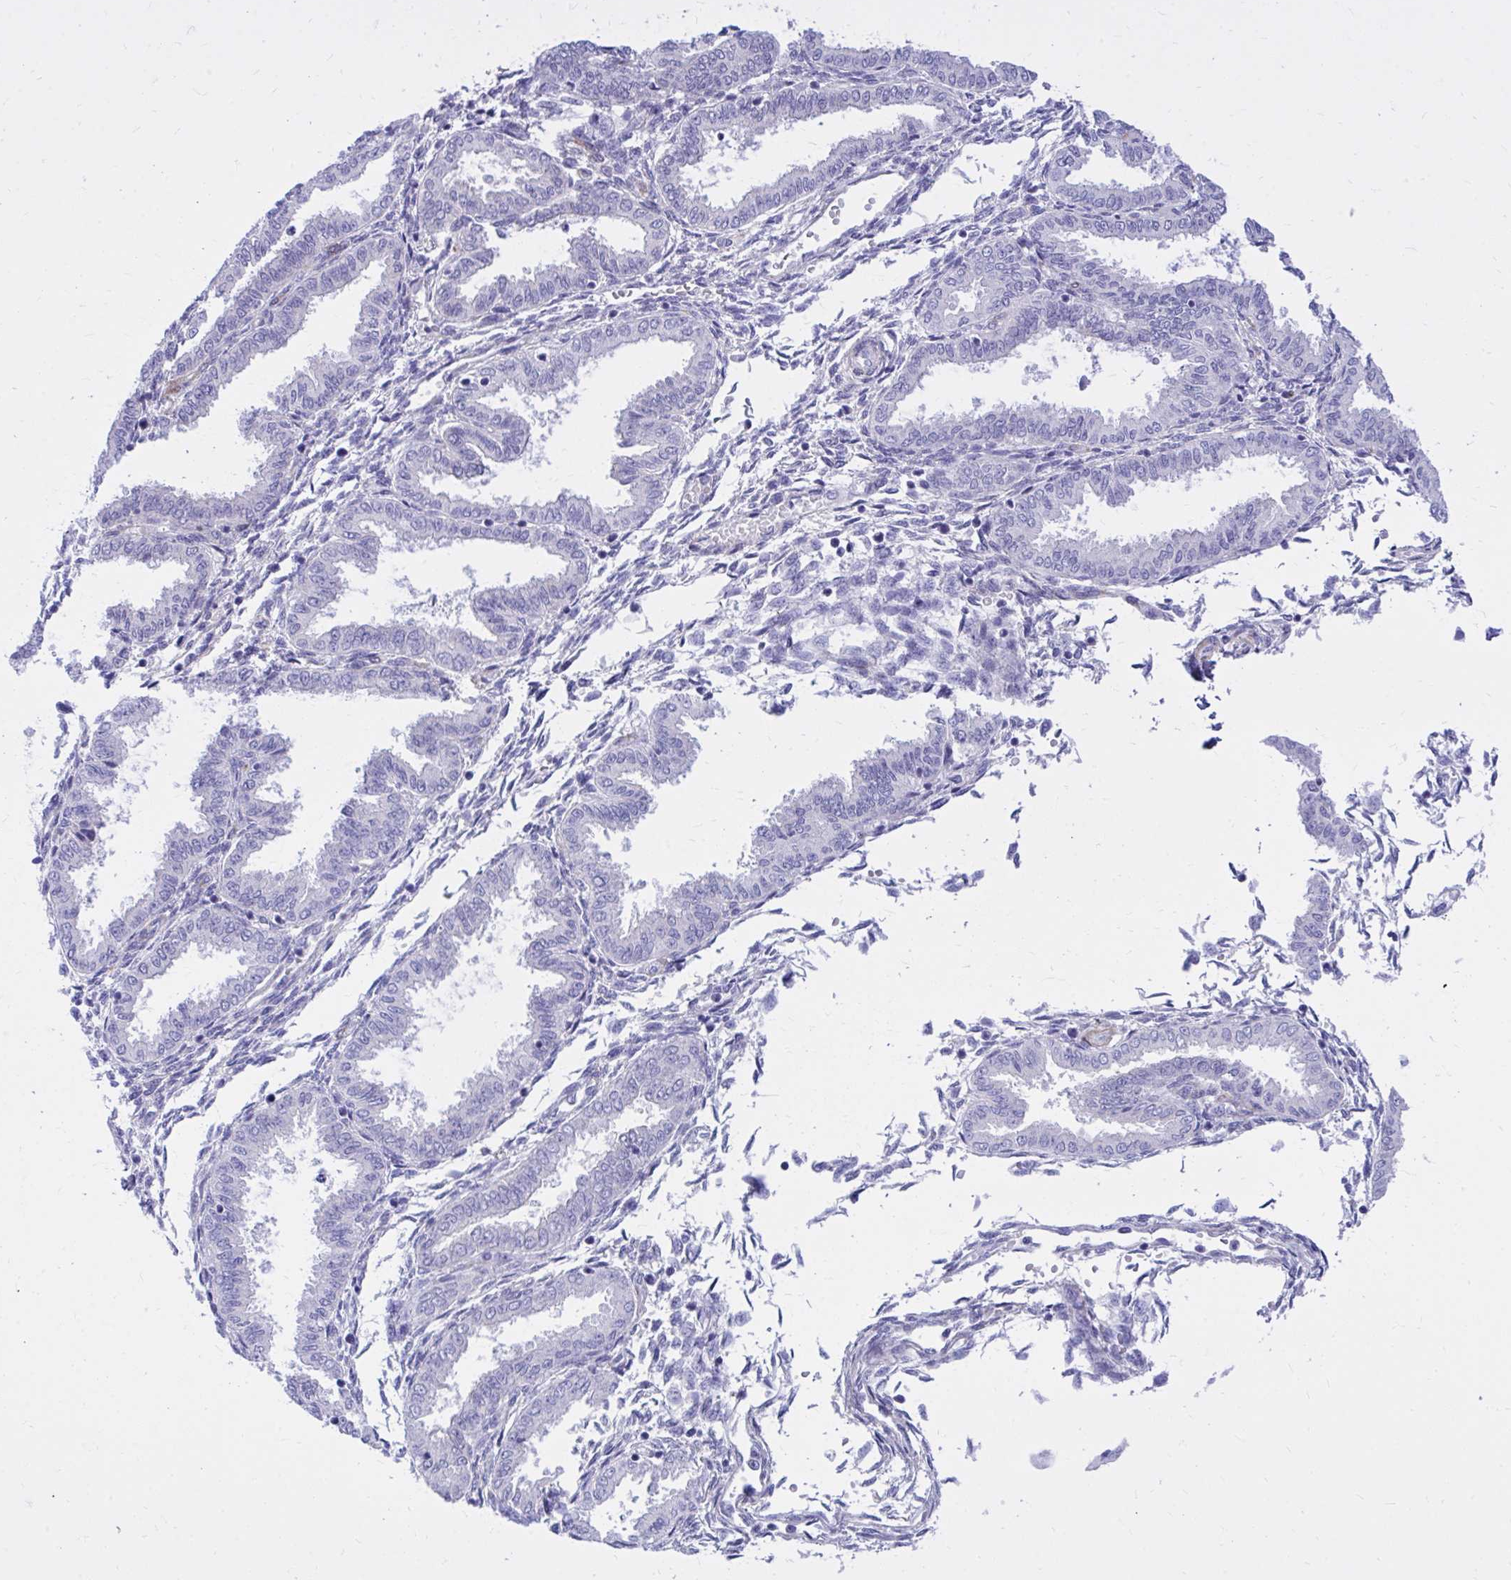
{"staining": {"intensity": "negative", "quantity": "none", "location": "none"}, "tissue": "endometrium", "cell_type": "Cells in endometrial stroma", "image_type": "normal", "snomed": [{"axis": "morphology", "description": "Normal tissue, NOS"}, {"axis": "topography", "description": "Endometrium"}], "caption": "Immunohistochemistry micrograph of normal endometrium: human endometrium stained with DAB (3,3'-diaminobenzidine) demonstrates no significant protein positivity in cells in endometrial stroma. (DAB (3,3'-diaminobenzidine) immunohistochemistry, high magnification).", "gene": "EPB41L1", "patient": {"sex": "female", "age": 33}}